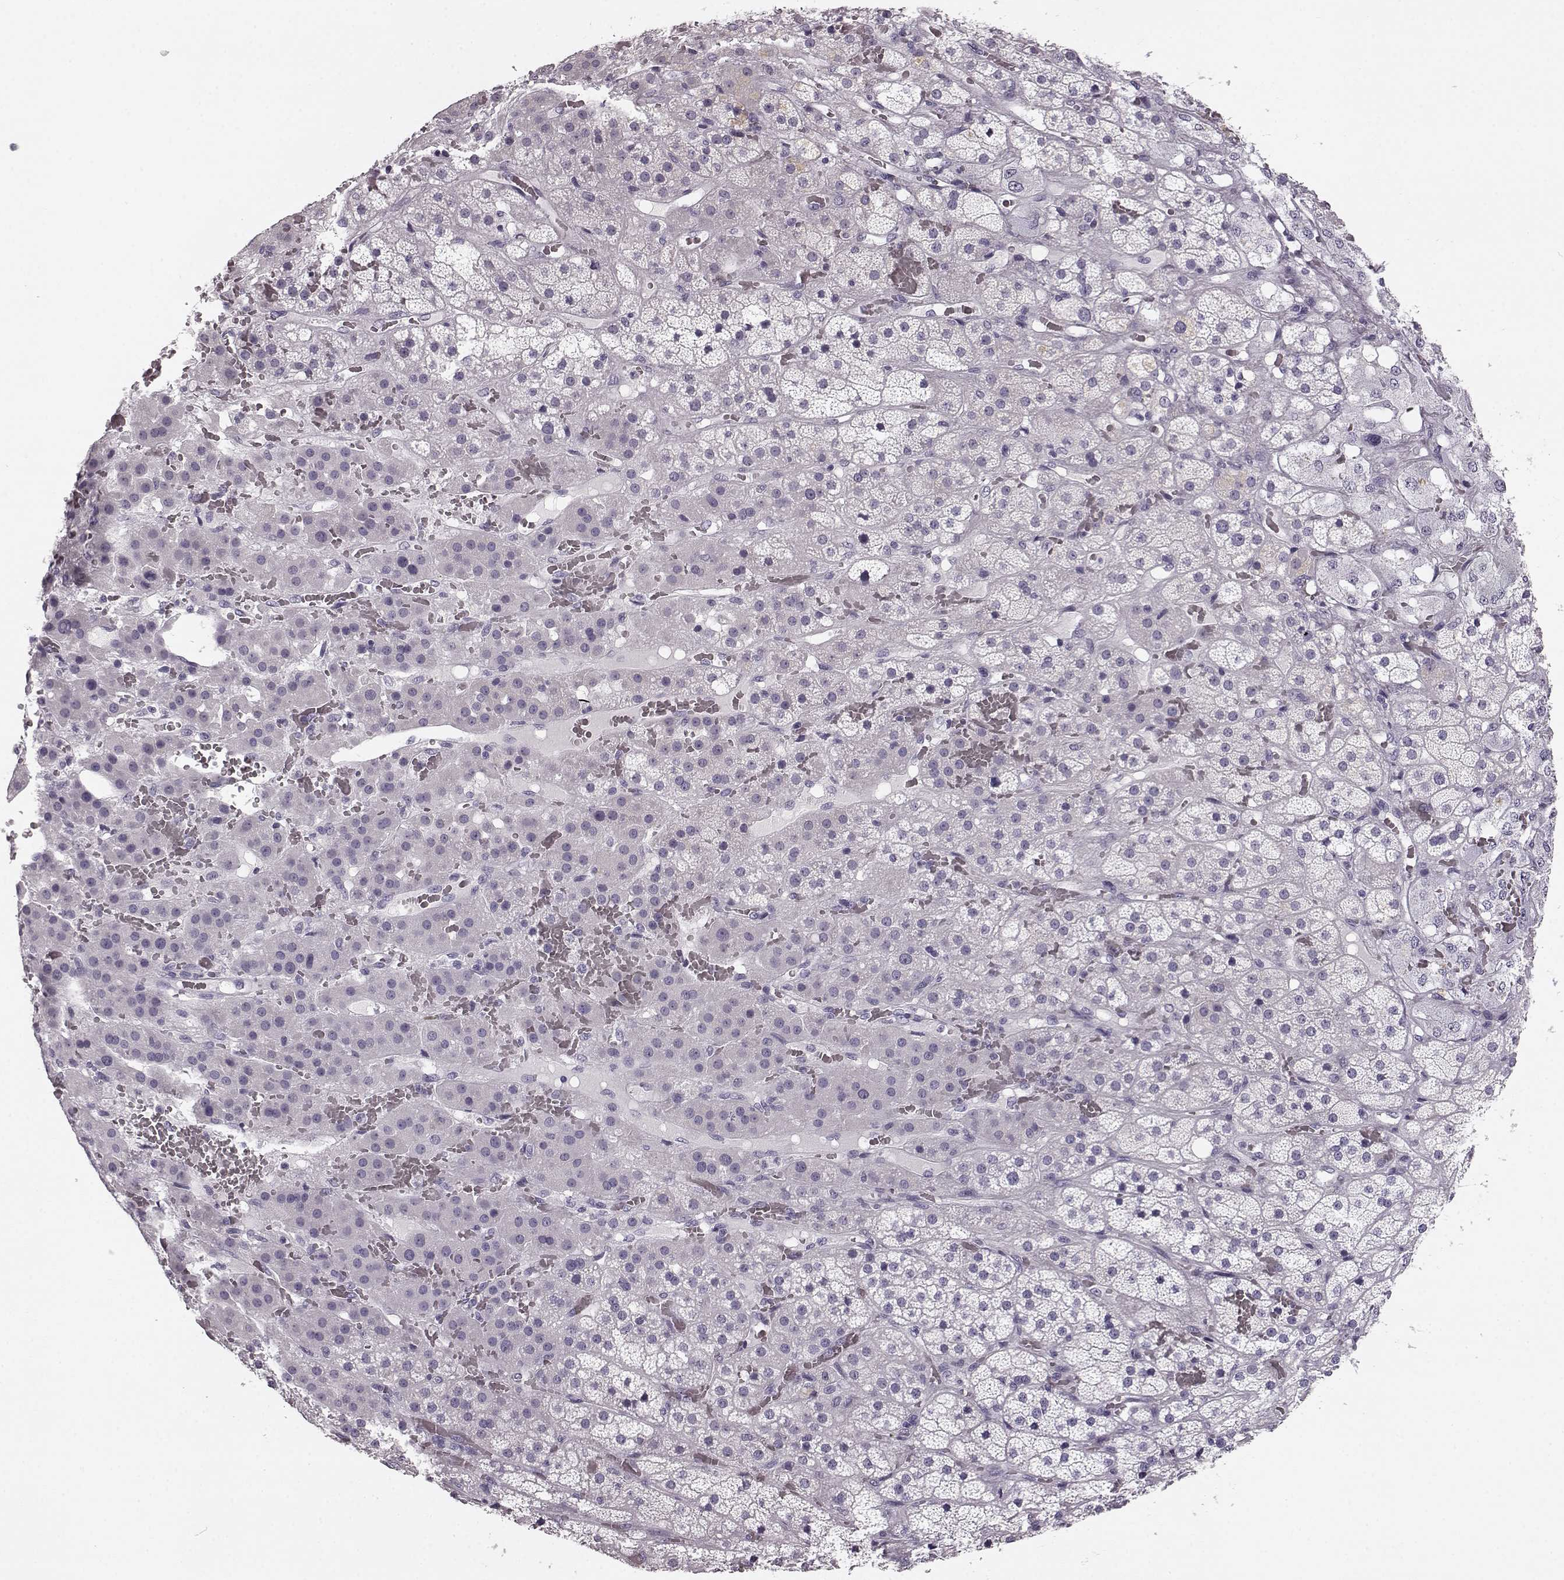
{"staining": {"intensity": "negative", "quantity": "none", "location": "none"}, "tissue": "adrenal gland", "cell_type": "Glandular cells", "image_type": "normal", "snomed": [{"axis": "morphology", "description": "Normal tissue, NOS"}, {"axis": "topography", "description": "Adrenal gland"}], "caption": "Immunohistochemistry (IHC) image of normal adrenal gland stained for a protein (brown), which reveals no expression in glandular cells. Brightfield microscopy of IHC stained with DAB (3,3'-diaminobenzidine) (brown) and hematoxylin (blue), captured at high magnification.", "gene": "BFSP2", "patient": {"sex": "male", "age": 57}}